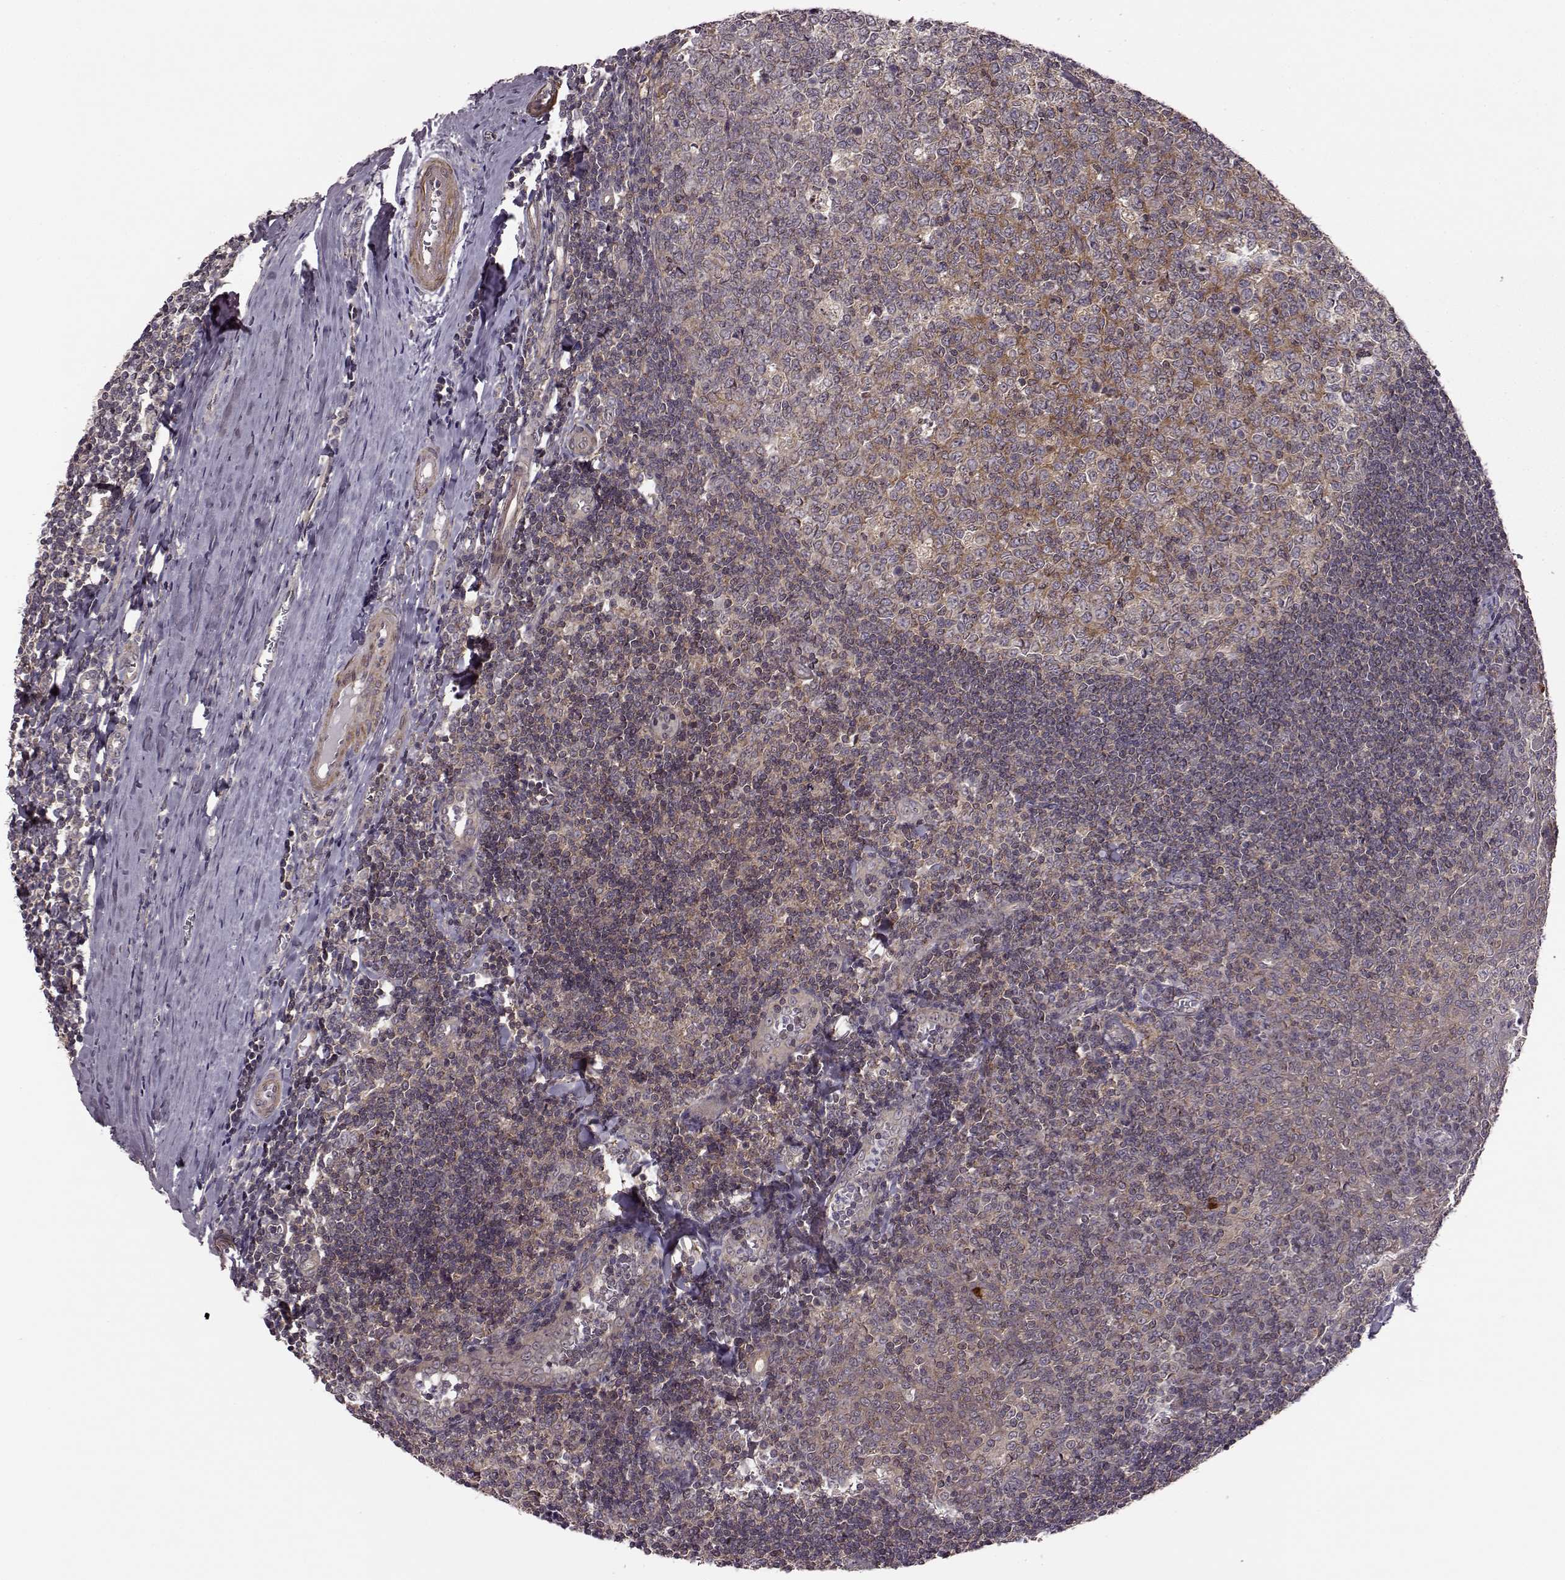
{"staining": {"intensity": "strong", "quantity": "25%-75%", "location": "cytoplasmic/membranous"}, "tissue": "tonsil", "cell_type": "Germinal center cells", "image_type": "normal", "snomed": [{"axis": "morphology", "description": "Normal tissue, NOS"}, {"axis": "topography", "description": "Tonsil"}], "caption": "Protein expression analysis of benign tonsil shows strong cytoplasmic/membranous expression in approximately 25%-75% of germinal center cells.", "gene": "FNIP2", "patient": {"sex": "female", "age": 12}}